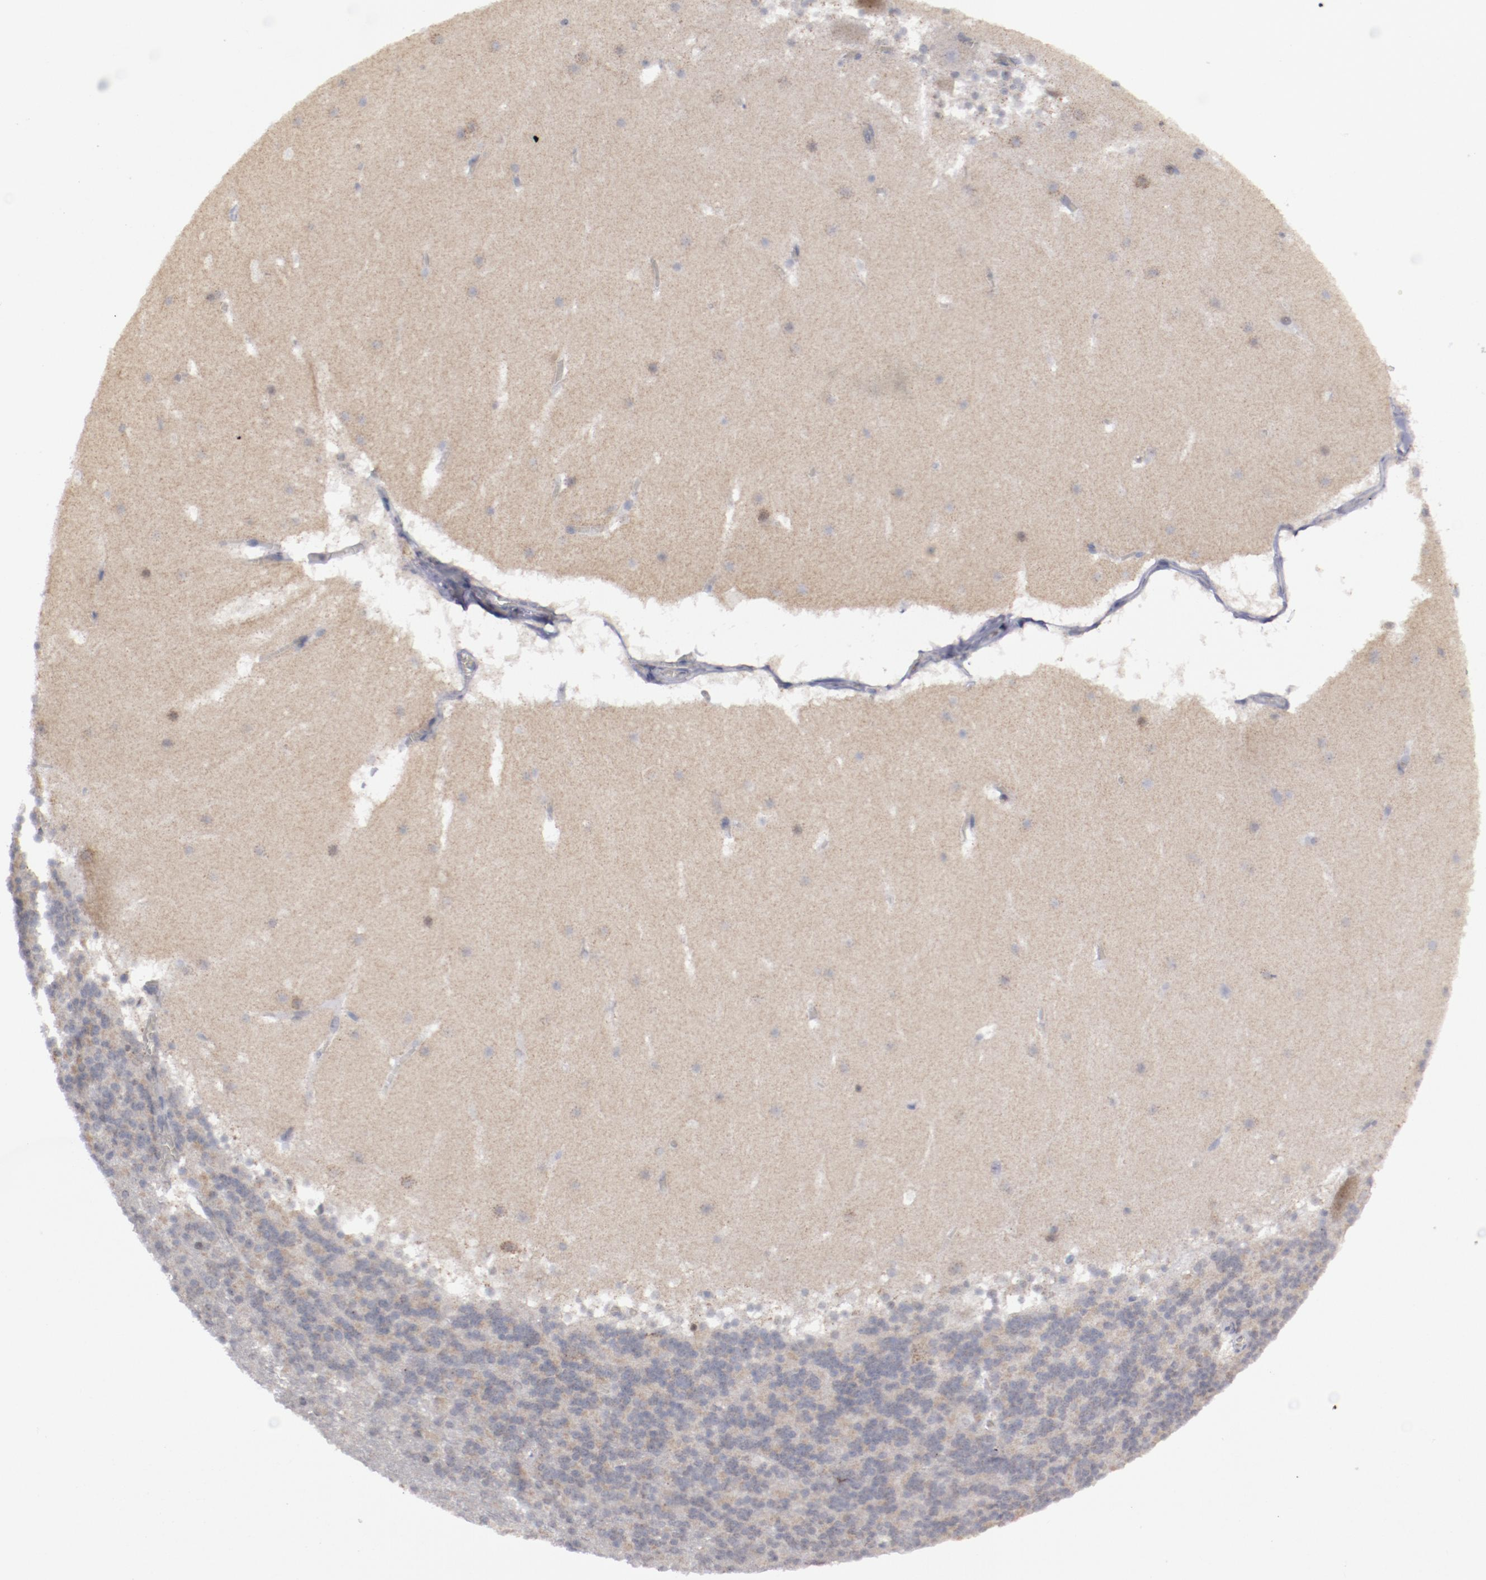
{"staining": {"intensity": "weak", "quantity": "<25%", "location": "cytoplasmic/membranous"}, "tissue": "cerebellum", "cell_type": "Cells in granular layer", "image_type": "normal", "snomed": [{"axis": "morphology", "description": "Normal tissue, NOS"}, {"axis": "topography", "description": "Cerebellum"}], "caption": "Immunohistochemical staining of benign cerebellum demonstrates no significant staining in cells in granular layer.", "gene": "MYOM2", "patient": {"sex": "male", "age": 45}}